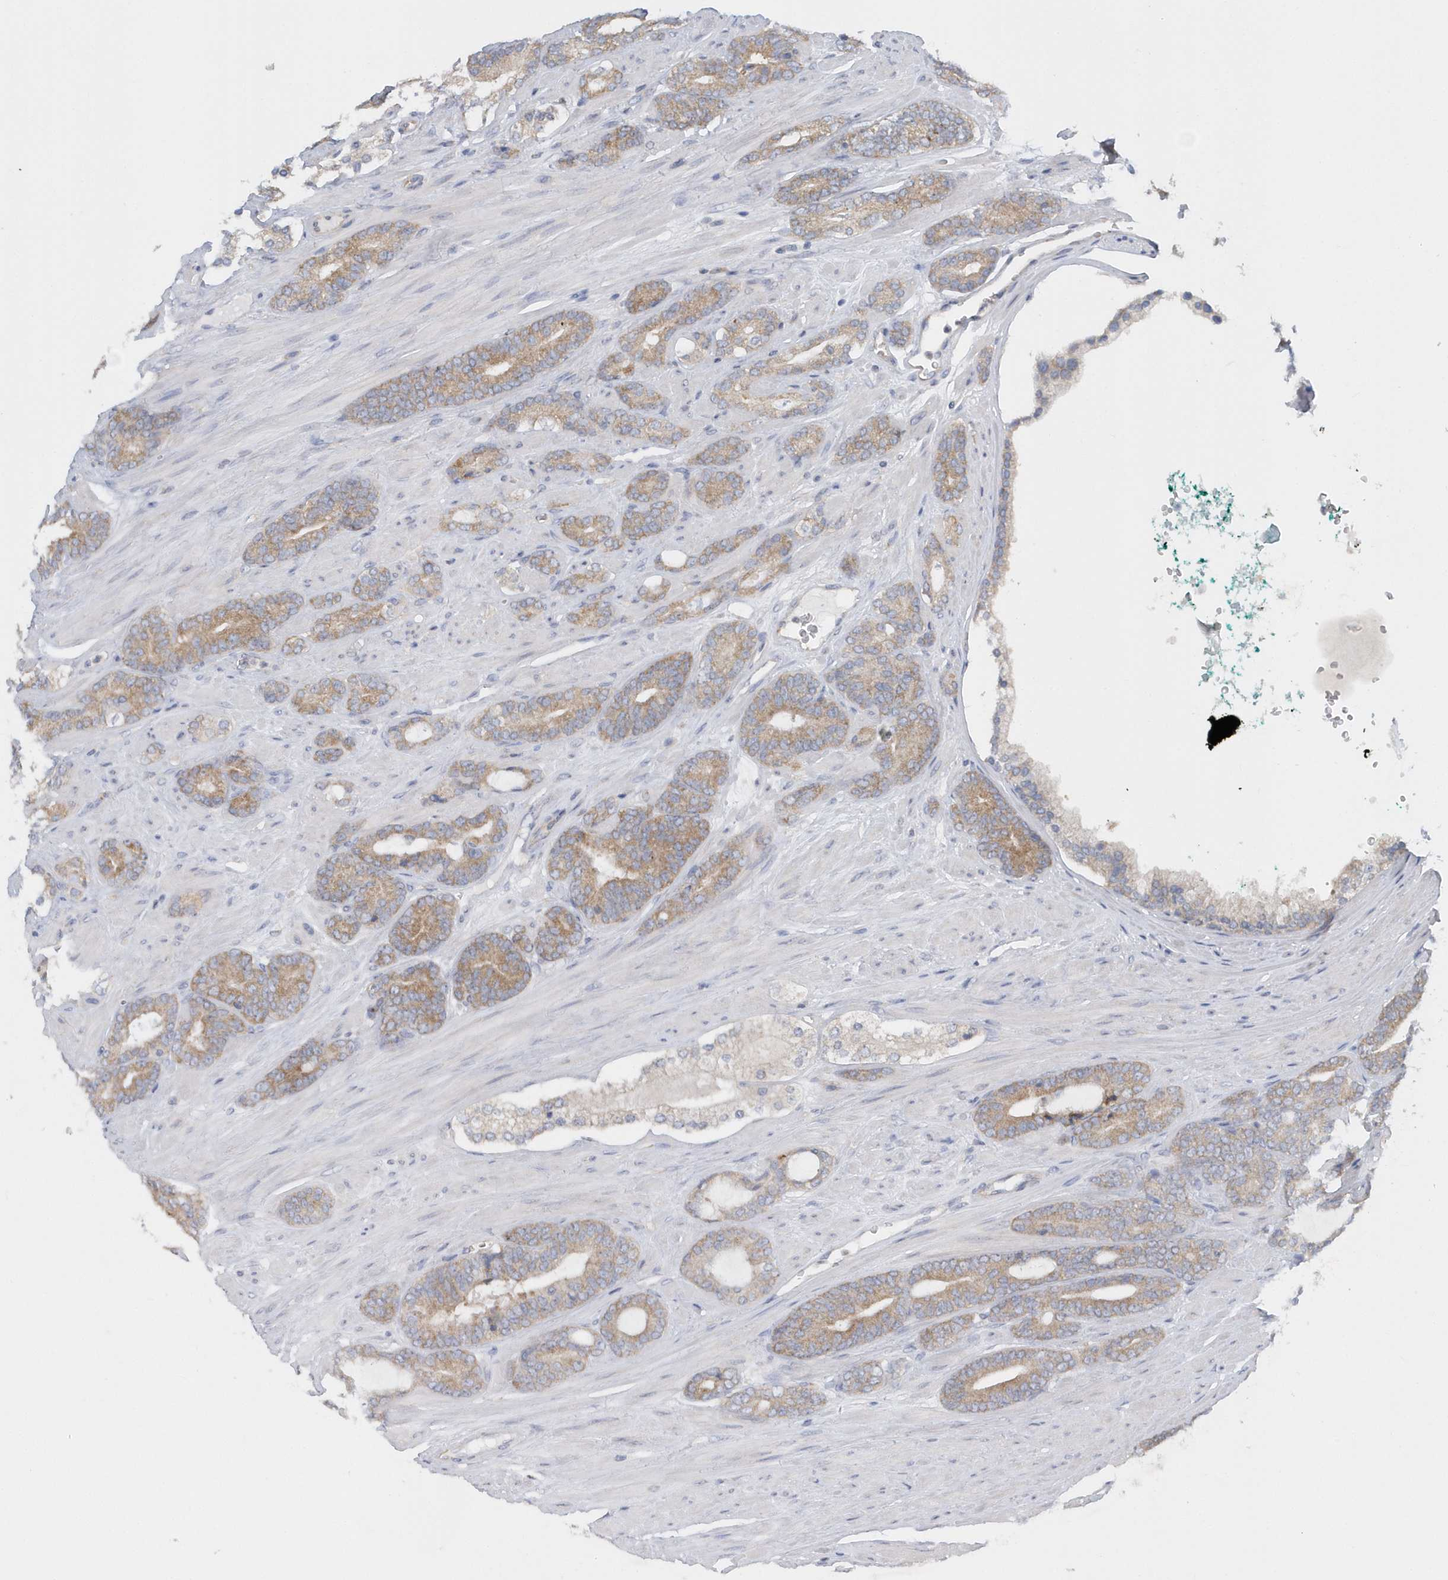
{"staining": {"intensity": "moderate", "quantity": ">75%", "location": "cytoplasmic/membranous"}, "tissue": "prostate cancer", "cell_type": "Tumor cells", "image_type": "cancer", "snomed": [{"axis": "morphology", "description": "Adenocarcinoma, Low grade"}, {"axis": "topography", "description": "Prostate"}], "caption": "Moderate cytoplasmic/membranous protein staining is seen in approximately >75% of tumor cells in adenocarcinoma (low-grade) (prostate).", "gene": "EIF3C", "patient": {"sex": "male", "age": 63}}